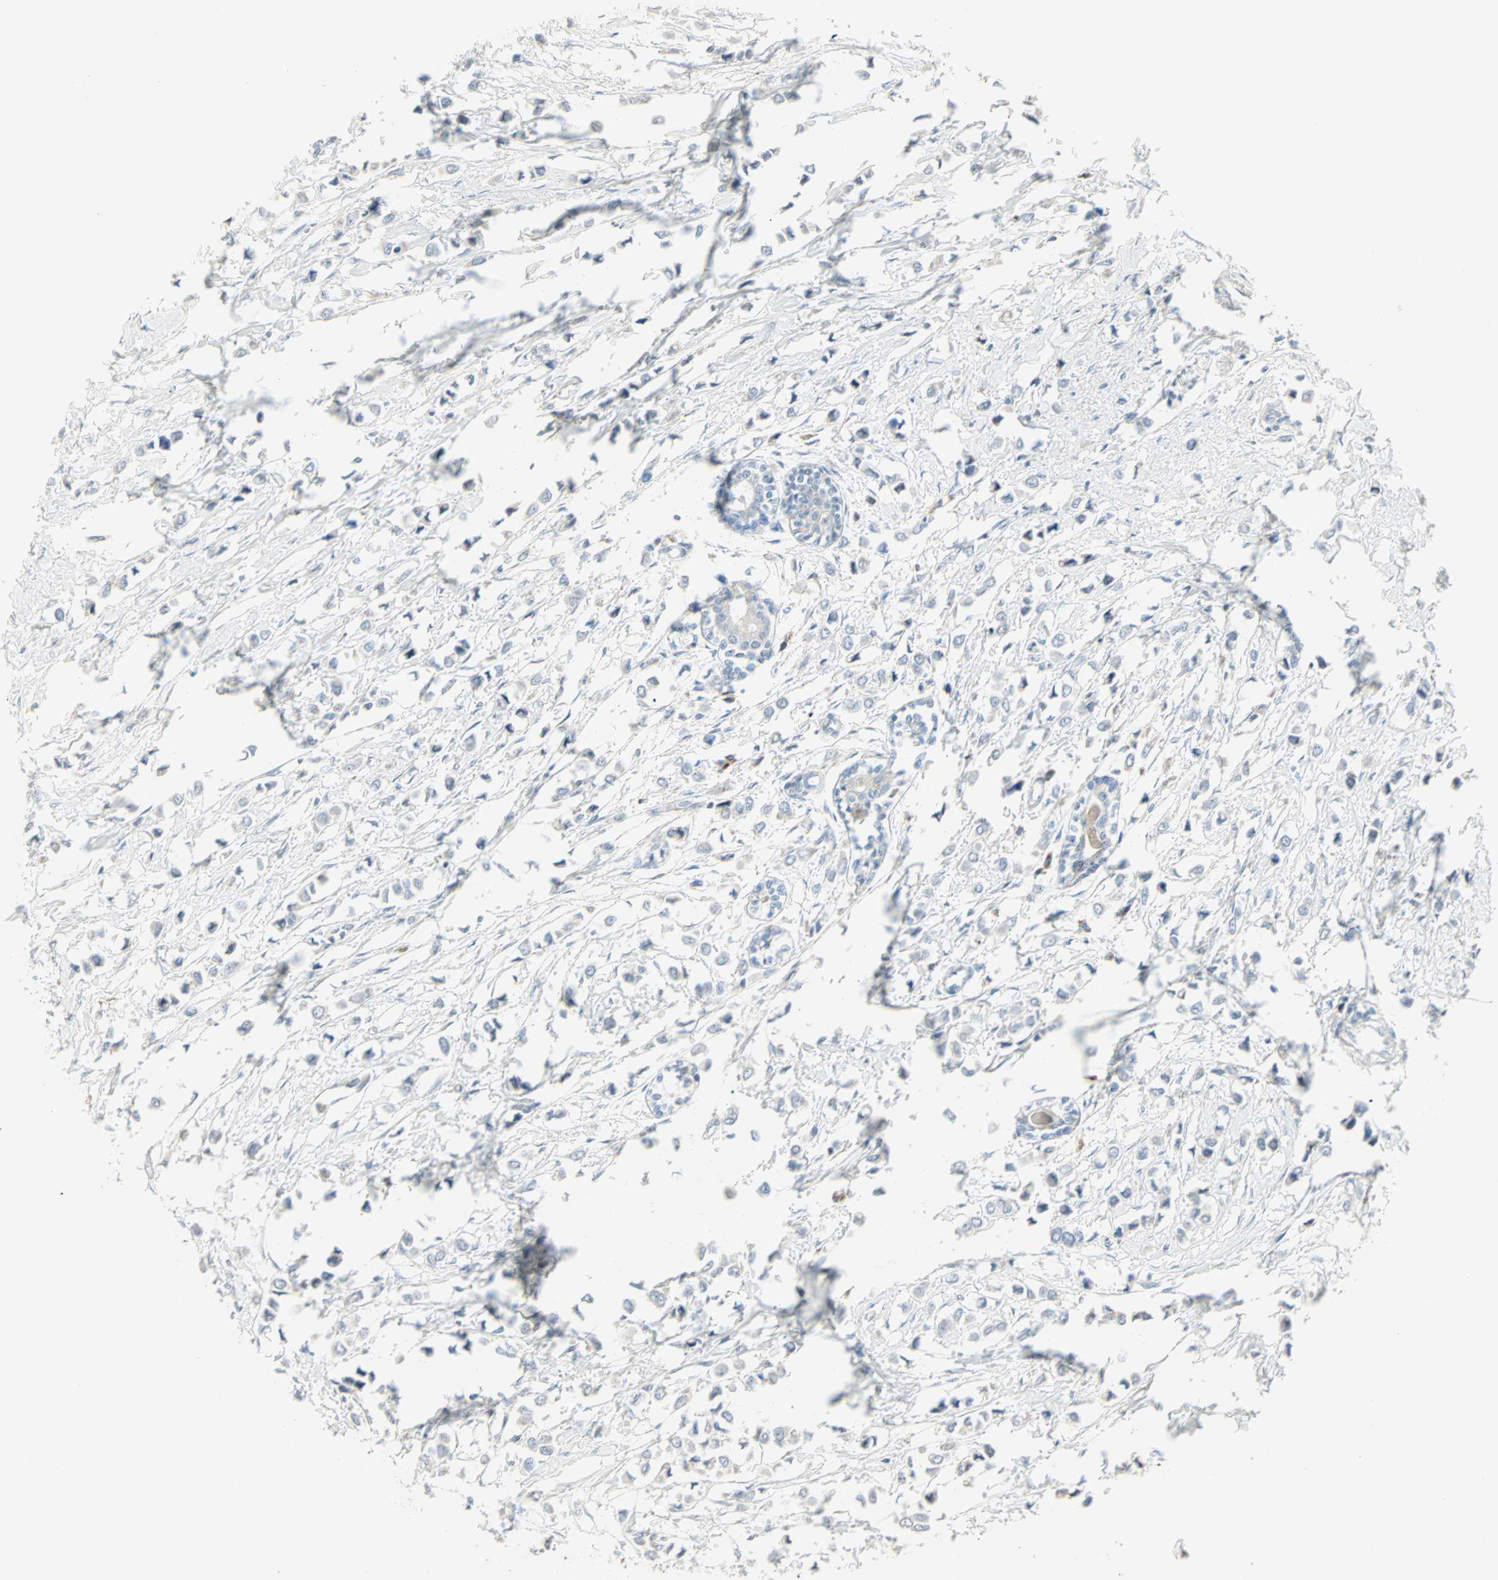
{"staining": {"intensity": "negative", "quantity": "none", "location": "none"}, "tissue": "breast cancer", "cell_type": "Tumor cells", "image_type": "cancer", "snomed": [{"axis": "morphology", "description": "Lobular carcinoma"}, {"axis": "topography", "description": "Breast"}], "caption": "Lobular carcinoma (breast) stained for a protein using immunohistochemistry (IHC) demonstrates no expression tumor cells.", "gene": "IDH2", "patient": {"sex": "female", "age": 51}}